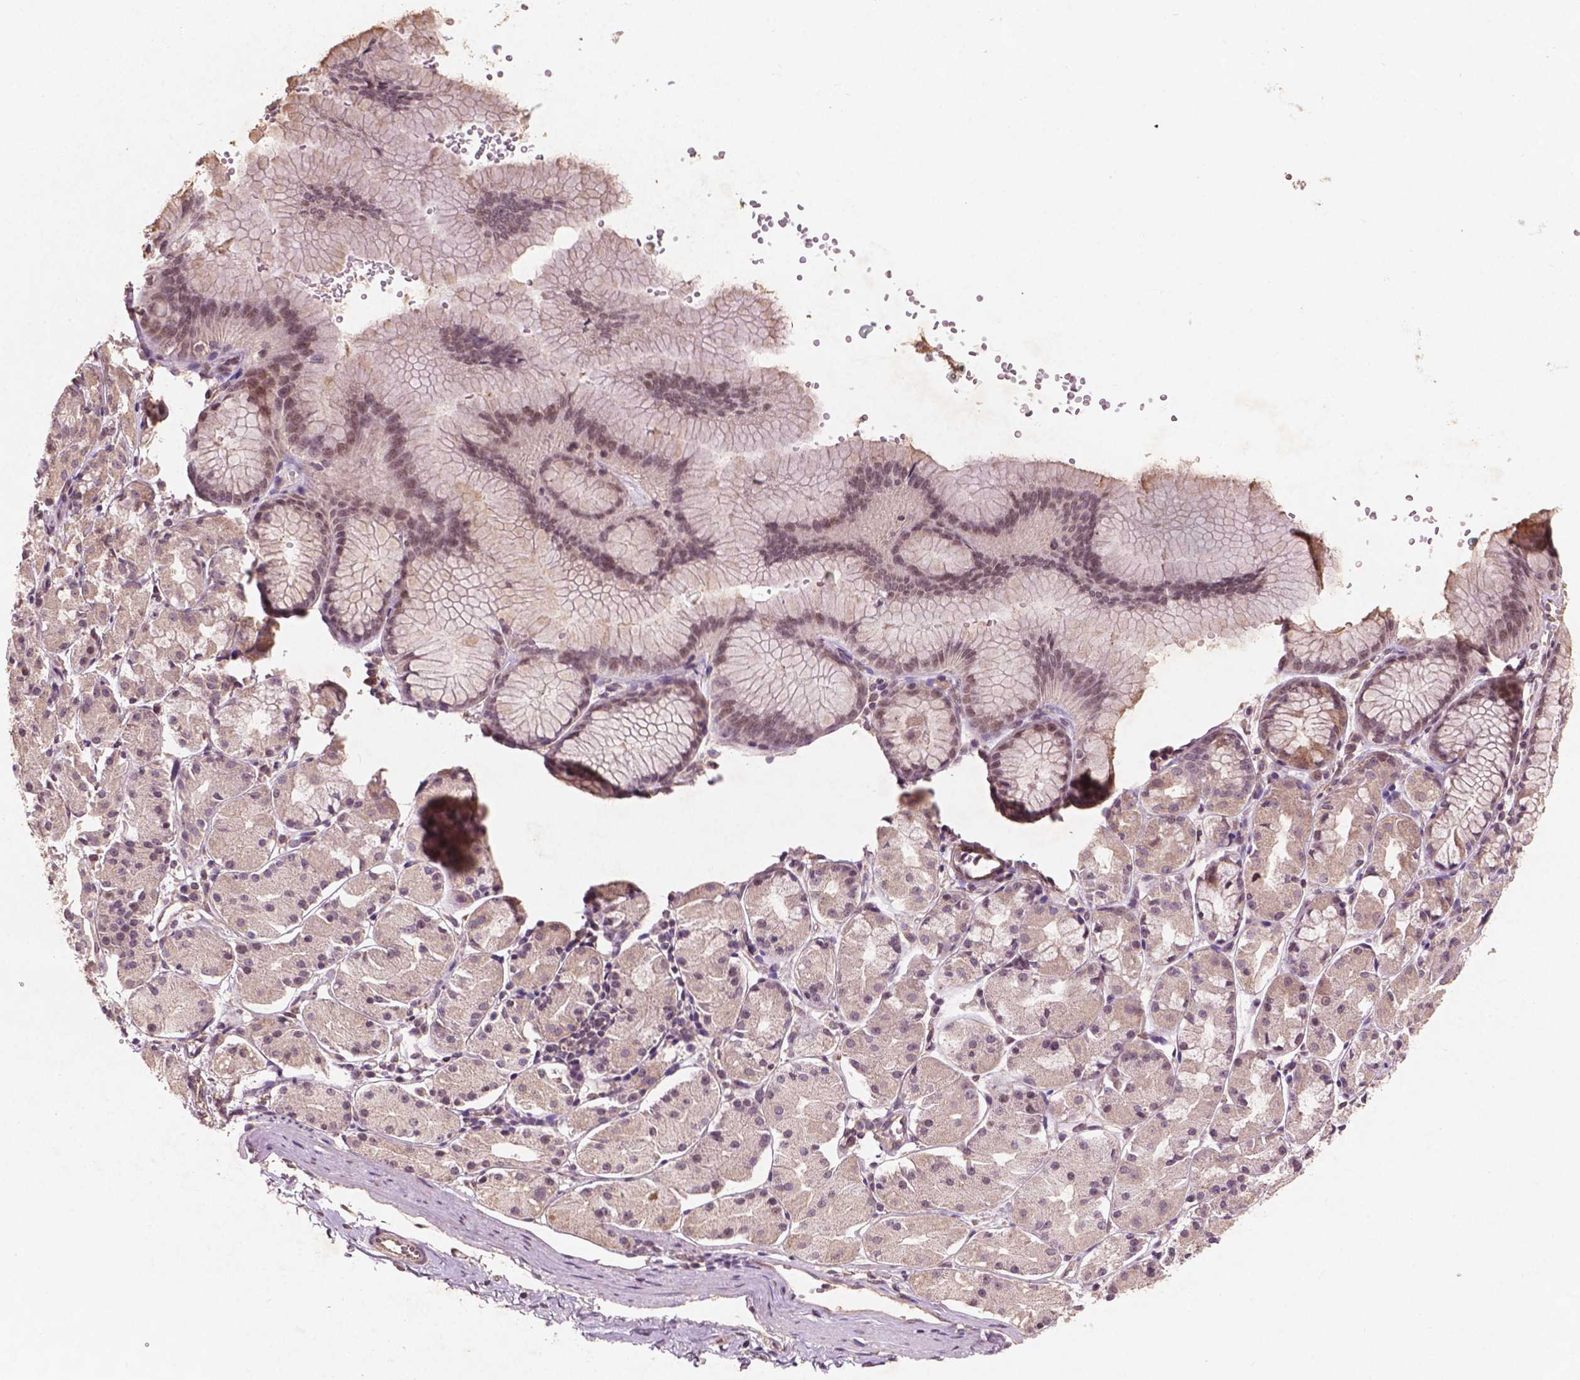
{"staining": {"intensity": "weak", "quantity": ">75%", "location": "cytoplasmic/membranous,nuclear"}, "tissue": "stomach", "cell_type": "Glandular cells", "image_type": "normal", "snomed": [{"axis": "morphology", "description": "Normal tissue, NOS"}, {"axis": "topography", "description": "Stomach, upper"}], "caption": "Immunohistochemistry photomicrograph of normal stomach: stomach stained using immunohistochemistry (IHC) shows low levels of weak protein expression localized specifically in the cytoplasmic/membranous,nuclear of glandular cells, appearing as a cytoplasmic/membranous,nuclear brown color.", "gene": "SMAD2", "patient": {"sex": "male", "age": 47}}